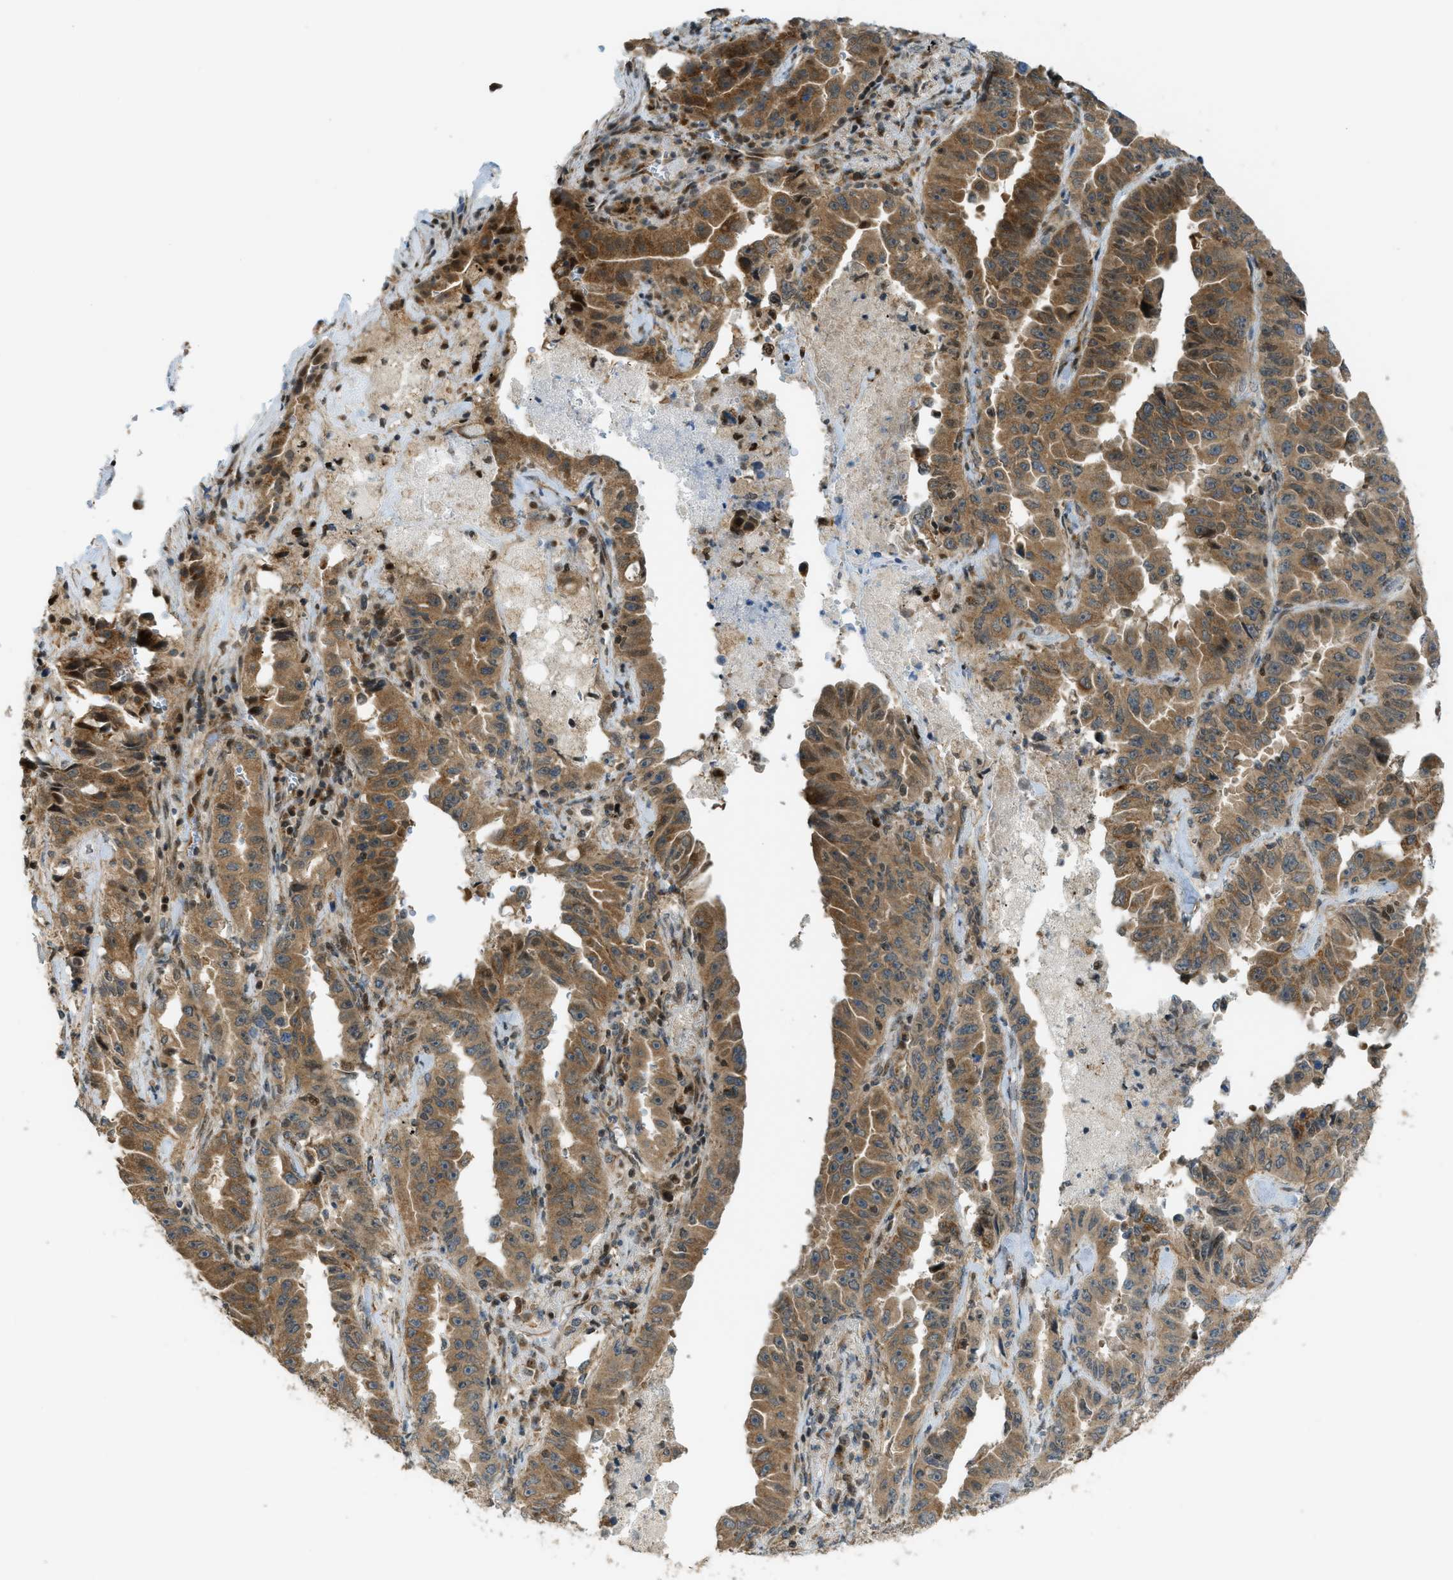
{"staining": {"intensity": "moderate", "quantity": ">75%", "location": "cytoplasmic/membranous"}, "tissue": "lung cancer", "cell_type": "Tumor cells", "image_type": "cancer", "snomed": [{"axis": "morphology", "description": "Adenocarcinoma, NOS"}, {"axis": "topography", "description": "Lung"}], "caption": "A micrograph of human lung adenocarcinoma stained for a protein reveals moderate cytoplasmic/membranous brown staining in tumor cells.", "gene": "CCDC186", "patient": {"sex": "female", "age": 51}}